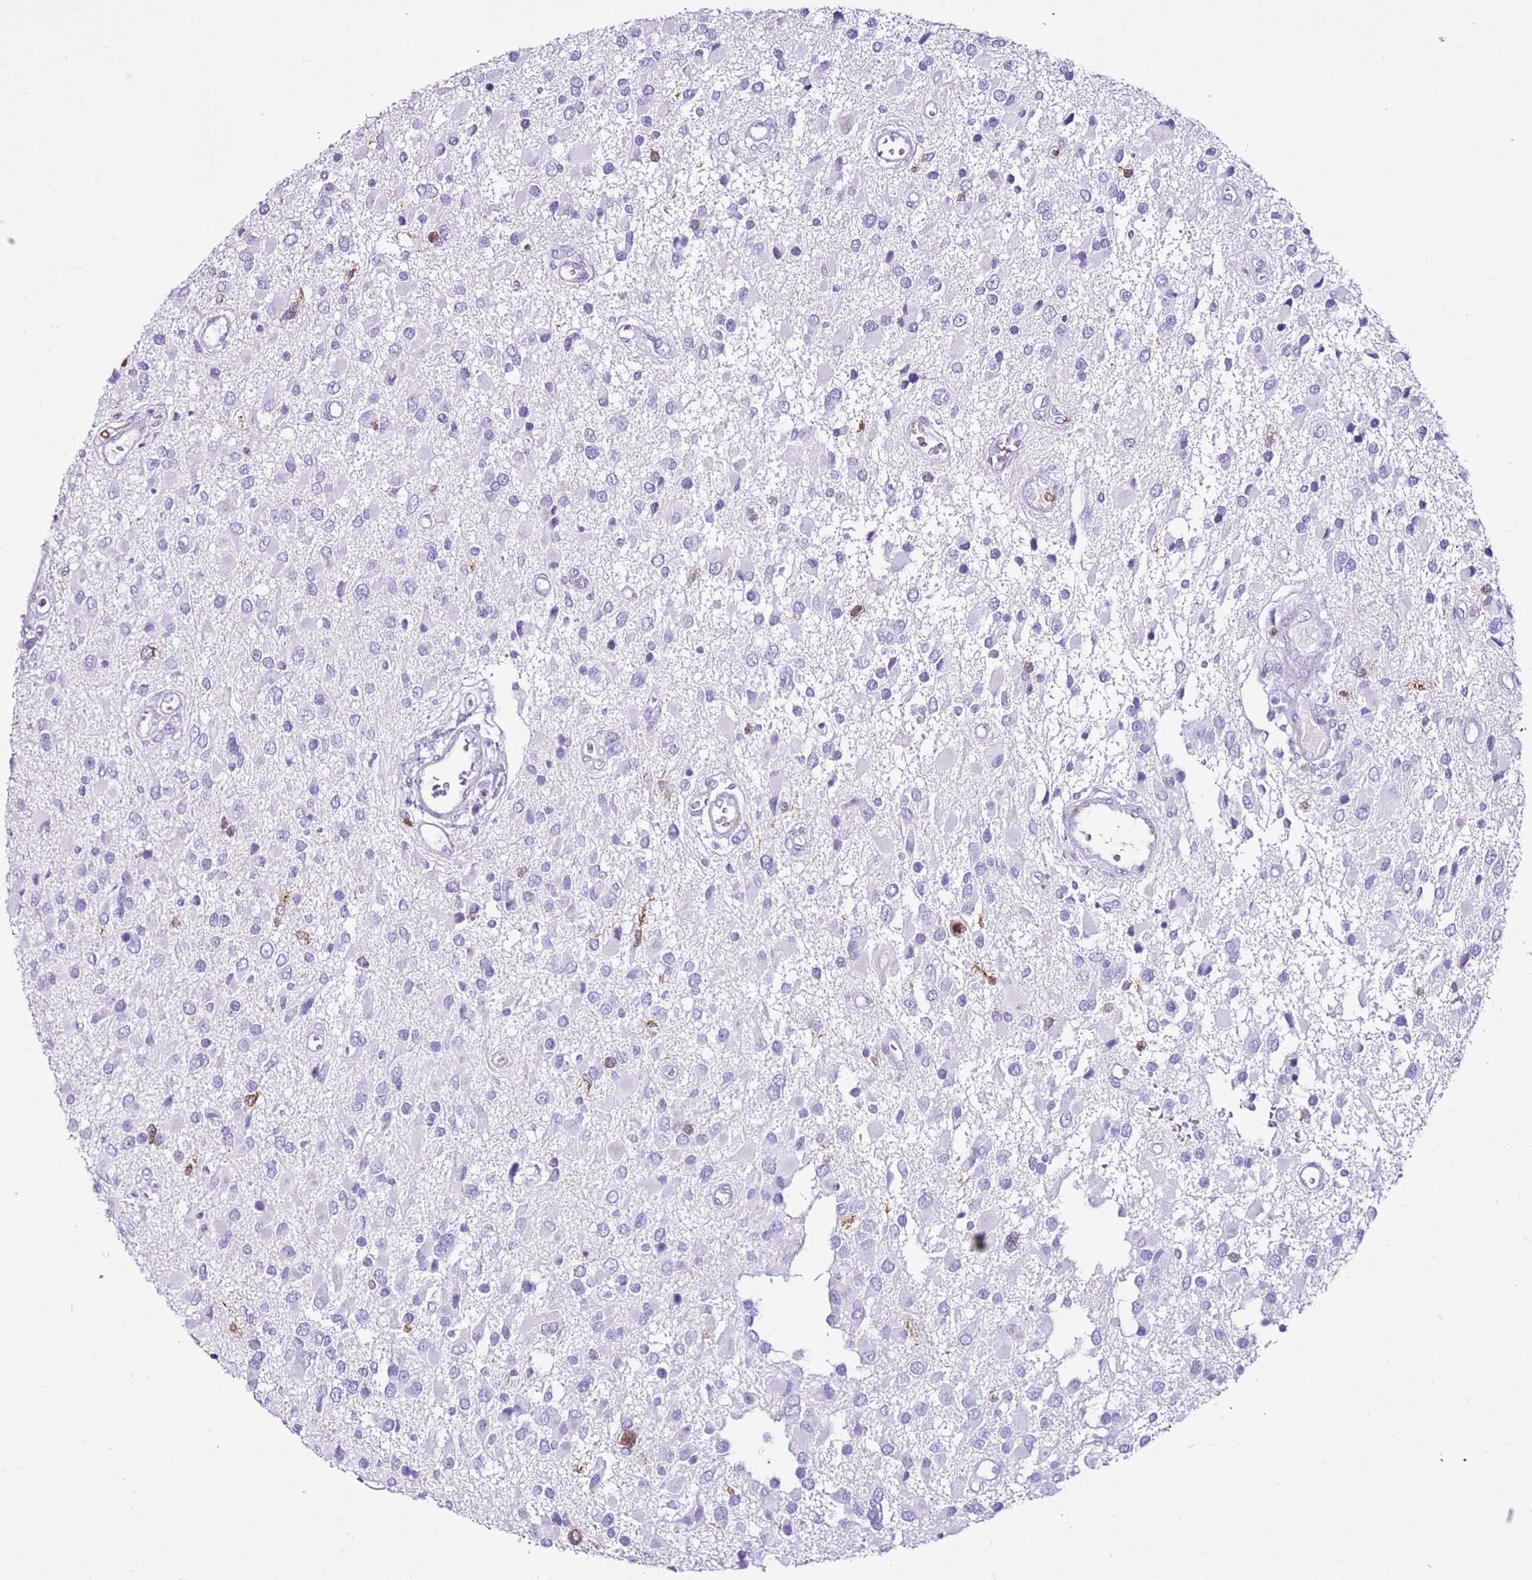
{"staining": {"intensity": "negative", "quantity": "none", "location": "none"}, "tissue": "glioma", "cell_type": "Tumor cells", "image_type": "cancer", "snomed": [{"axis": "morphology", "description": "Glioma, malignant, High grade"}, {"axis": "topography", "description": "Brain"}], "caption": "High-grade glioma (malignant) stained for a protein using immunohistochemistry displays no expression tumor cells.", "gene": "SPC25", "patient": {"sex": "male", "age": 53}}